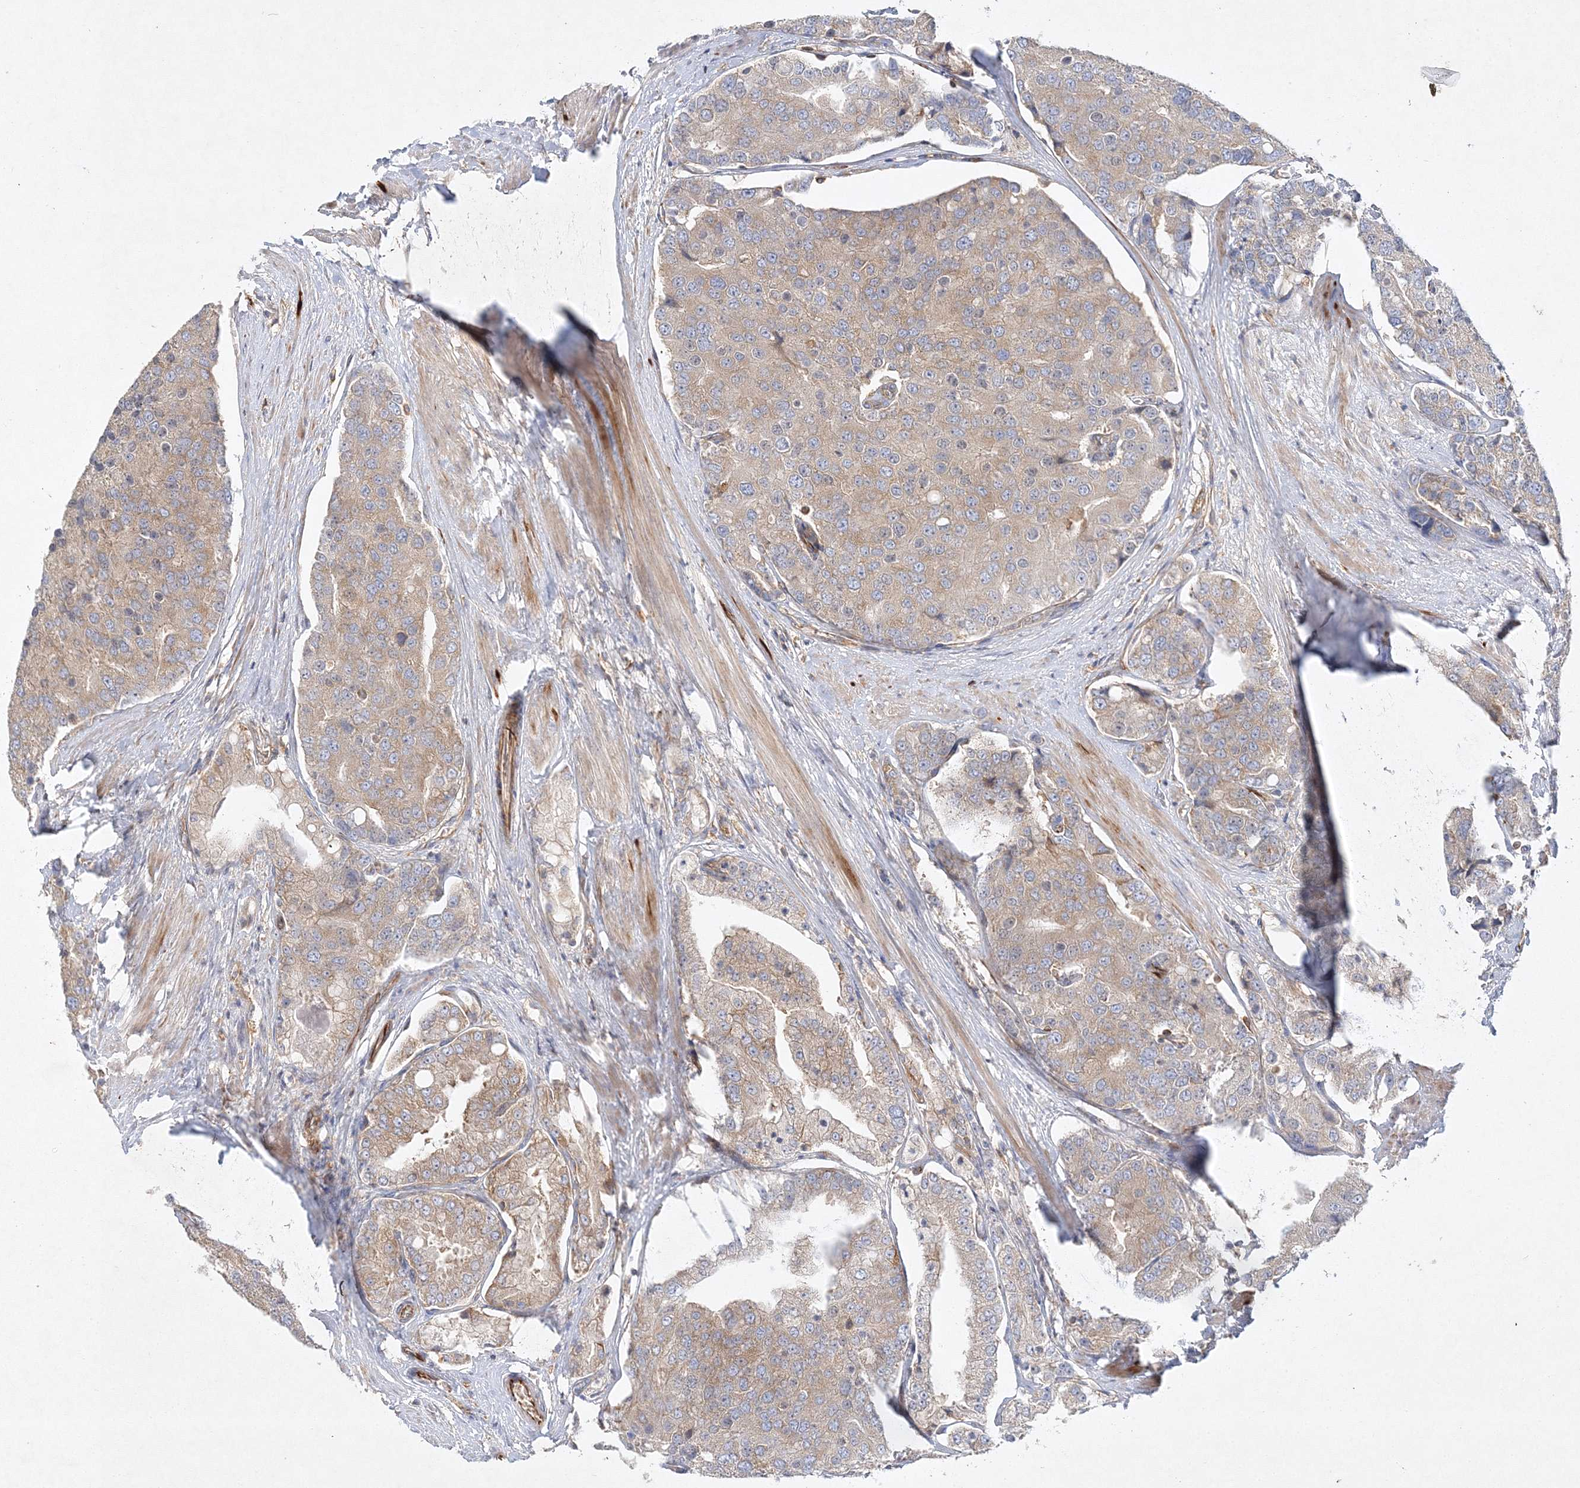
{"staining": {"intensity": "weak", "quantity": ">75%", "location": "cytoplasmic/membranous"}, "tissue": "prostate cancer", "cell_type": "Tumor cells", "image_type": "cancer", "snomed": [{"axis": "morphology", "description": "Adenocarcinoma, High grade"}, {"axis": "topography", "description": "Prostate"}], "caption": "This photomicrograph reveals immunohistochemistry (IHC) staining of prostate cancer (high-grade adenocarcinoma), with low weak cytoplasmic/membranous staining in approximately >75% of tumor cells.", "gene": "WDR37", "patient": {"sex": "male", "age": 50}}